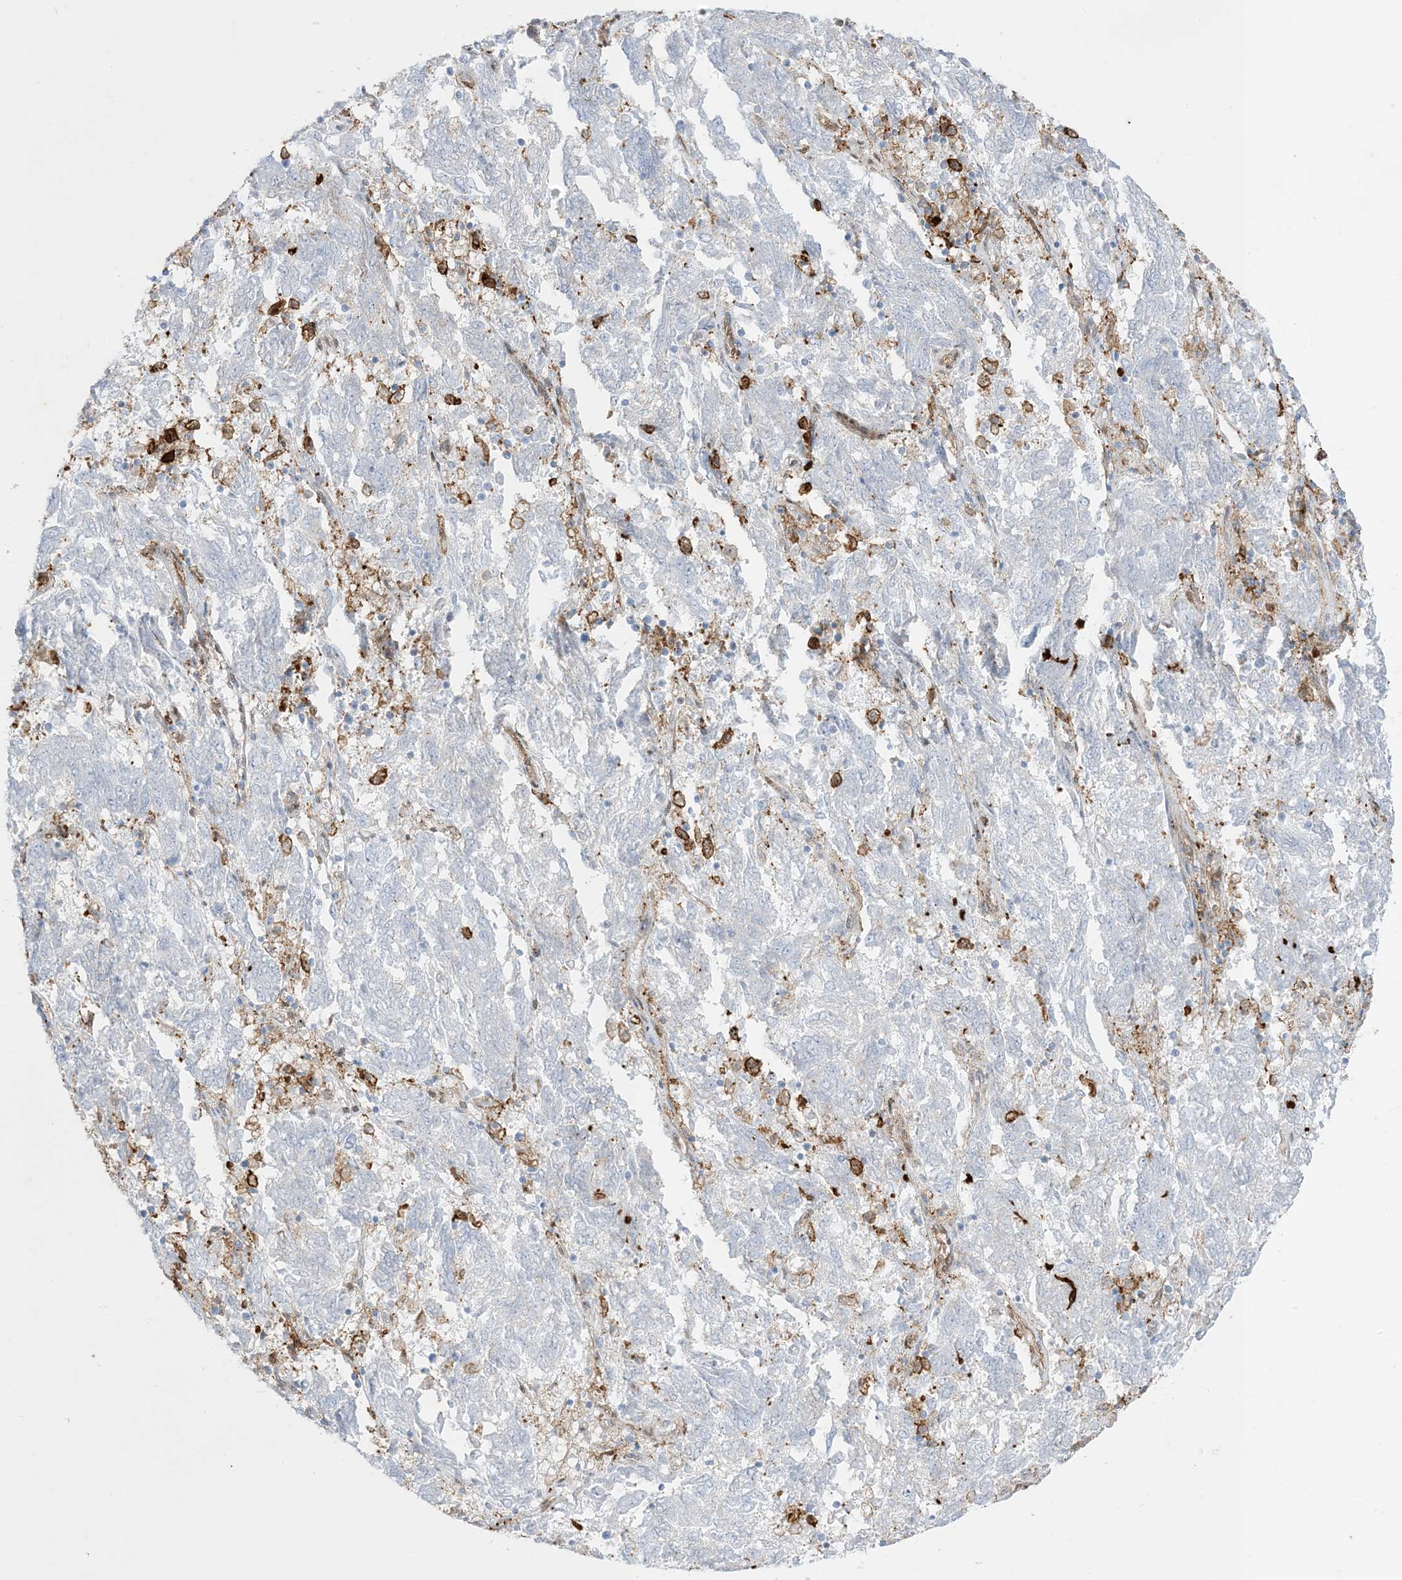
{"staining": {"intensity": "negative", "quantity": "none", "location": "none"}, "tissue": "endometrial cancer", "cell_type": "Tumor cells", "image_type": "cancer", "snomed": [{"axis": "morphology", "description": "Adenocarcinoma, NOS"}, {"axis": "topography", "description": "Endometrium"}], "caption": "Immunohistochemical staining of endometrial cancer (adenocarcinoma) shows no significant expression in tumor cells. (DAB immunohistochemistry, high magnification).", "gene": "GSN", "patient": {"sex": "female", "age": 80}}